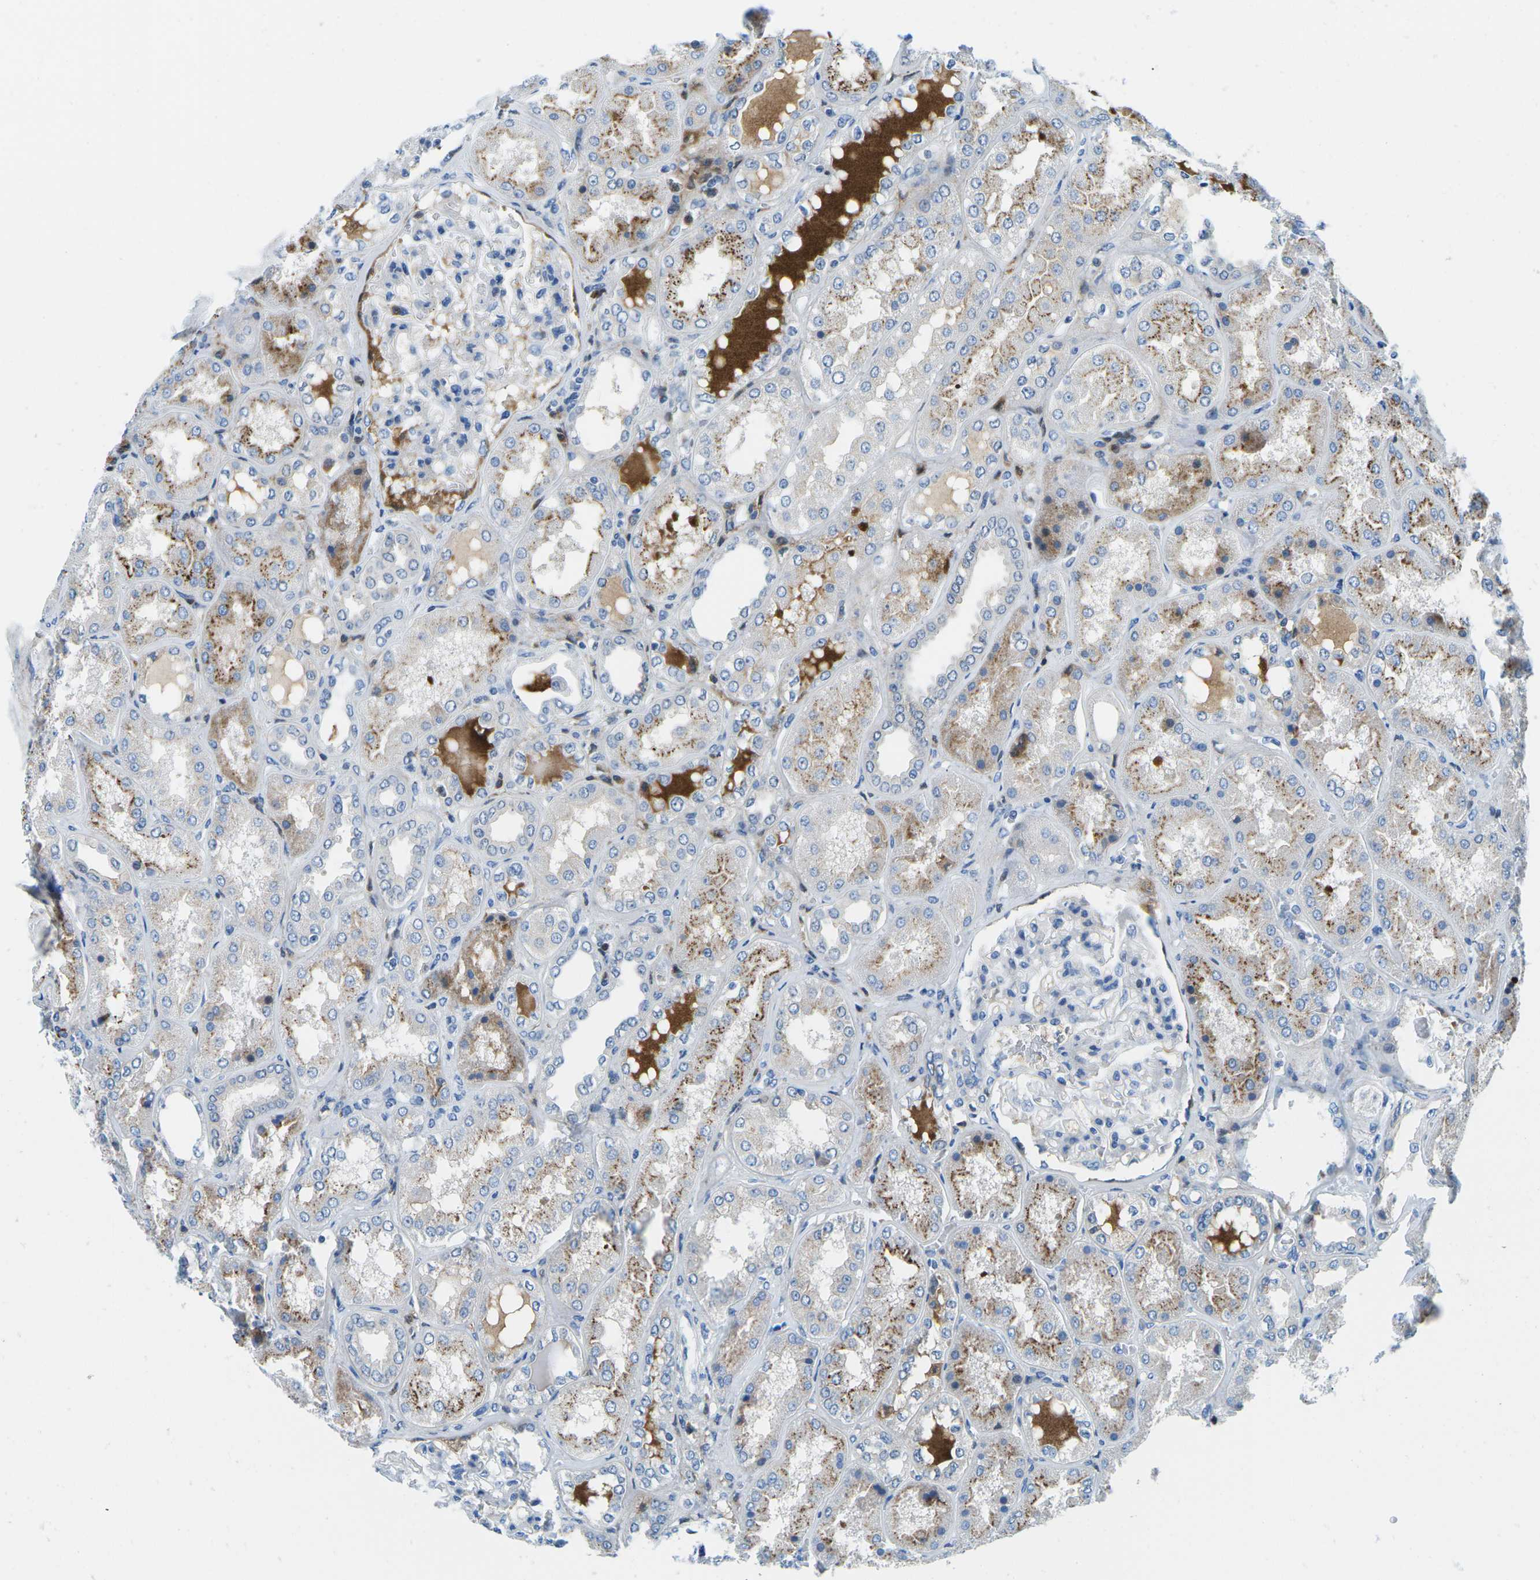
{"staining": {"intensity": "negative", "quantity": "none", "location": "none"}, "tissue": "kidney", "cell_type": "Cells in glomeruli", "image_type": "normal", "snomed": [{"axis": "morphology", "description": "Normal tissue, NOS"}, {"axis": "topography", "description": "Kidney"}], "caption": "This is a histopathology image of immunohistochemistry (IHC) staining of normal kidney, which shows no positivity in cells in glomeruli.", "gene": "CFB", "patient": {"sex": "female", "age": 56}}